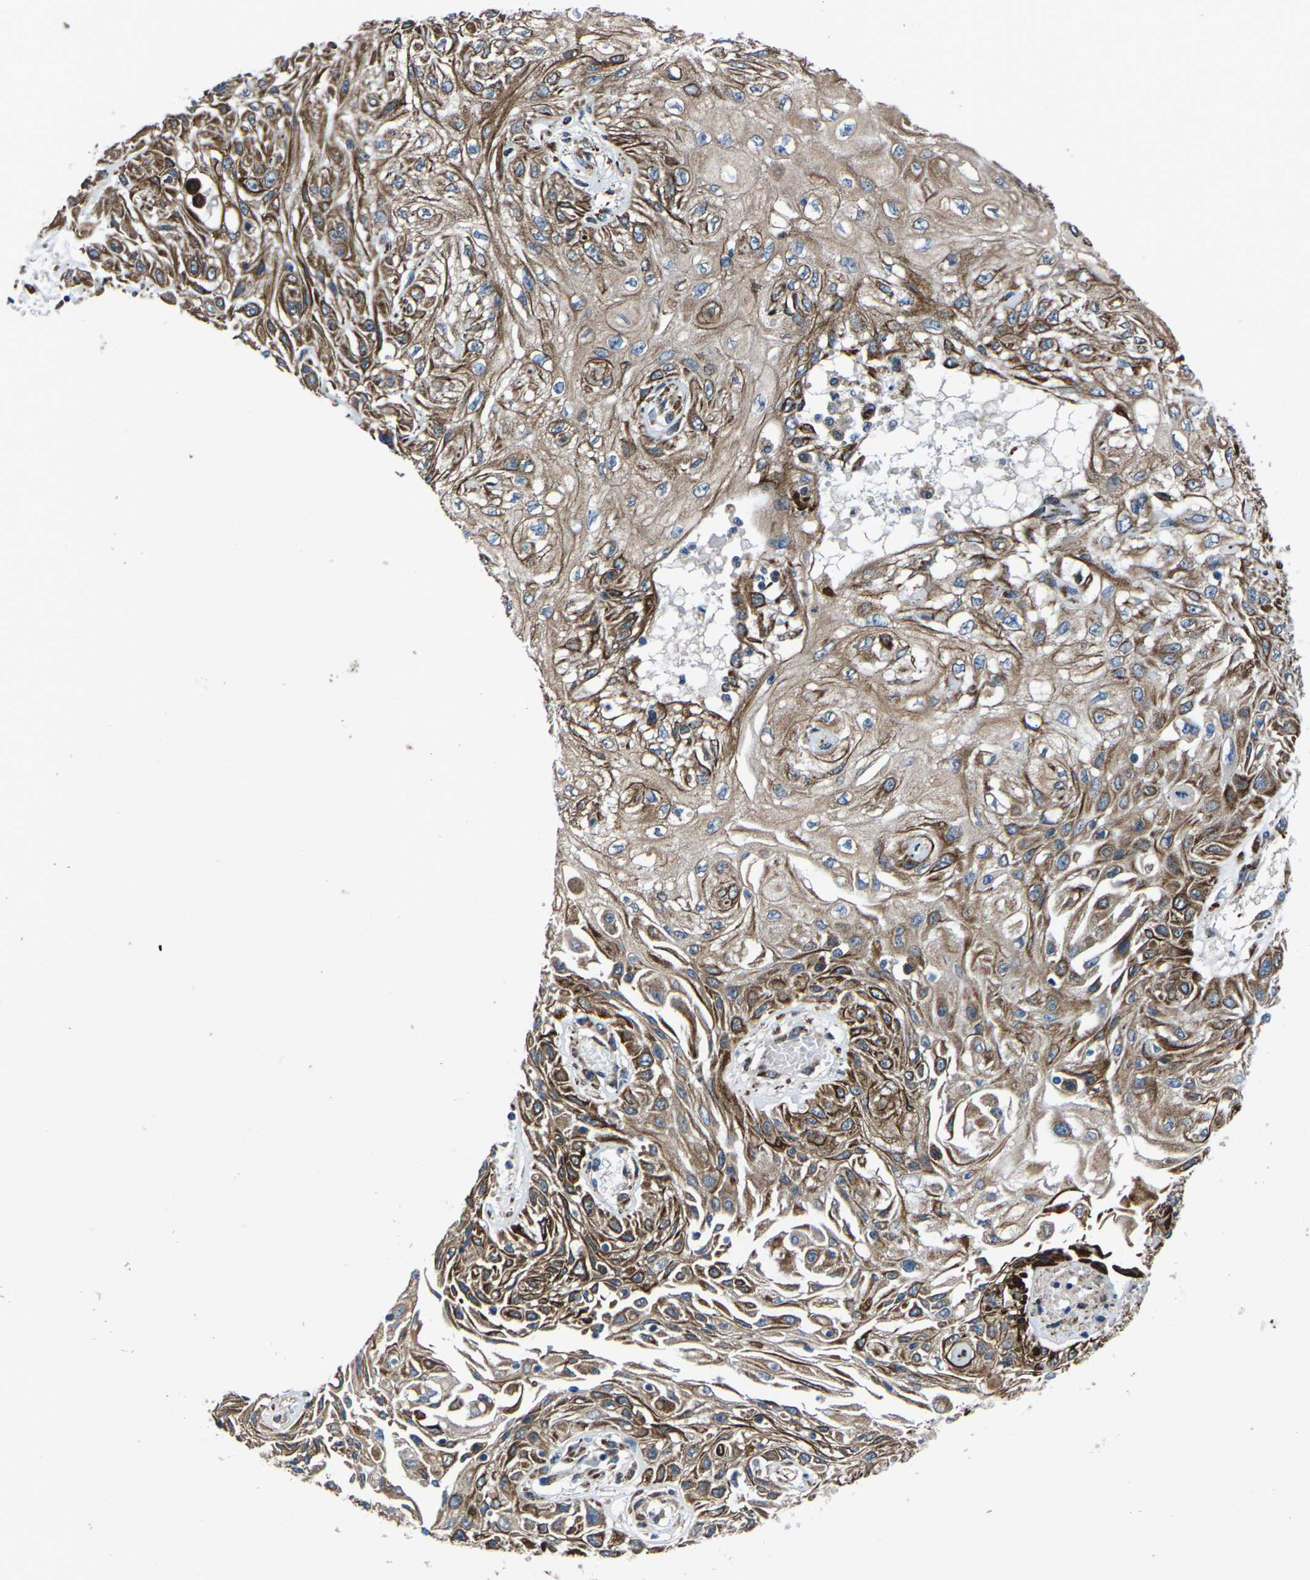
{"staining": {"intensity": "moderate", "quantity": ">75%", "location": "cytoplasmic/membranous"}, "tissue": "skin cancer", "cell_type": "Tumor cells", "image_type": "cancer", "snomed": [{"axis": "morphology", "description": "Squamous cell carcinoma, NOS"}, {"axis": "topography", "description": "Skin"}], "caption": "Protein expression analysis of skin cancer (squamous cell carcinoma) shows moderate cytoplasmic/membranous staining in approximately >75% of tumor cells.", "gene": "GABRP", "patient": {"sex": "male", "age": 75}}